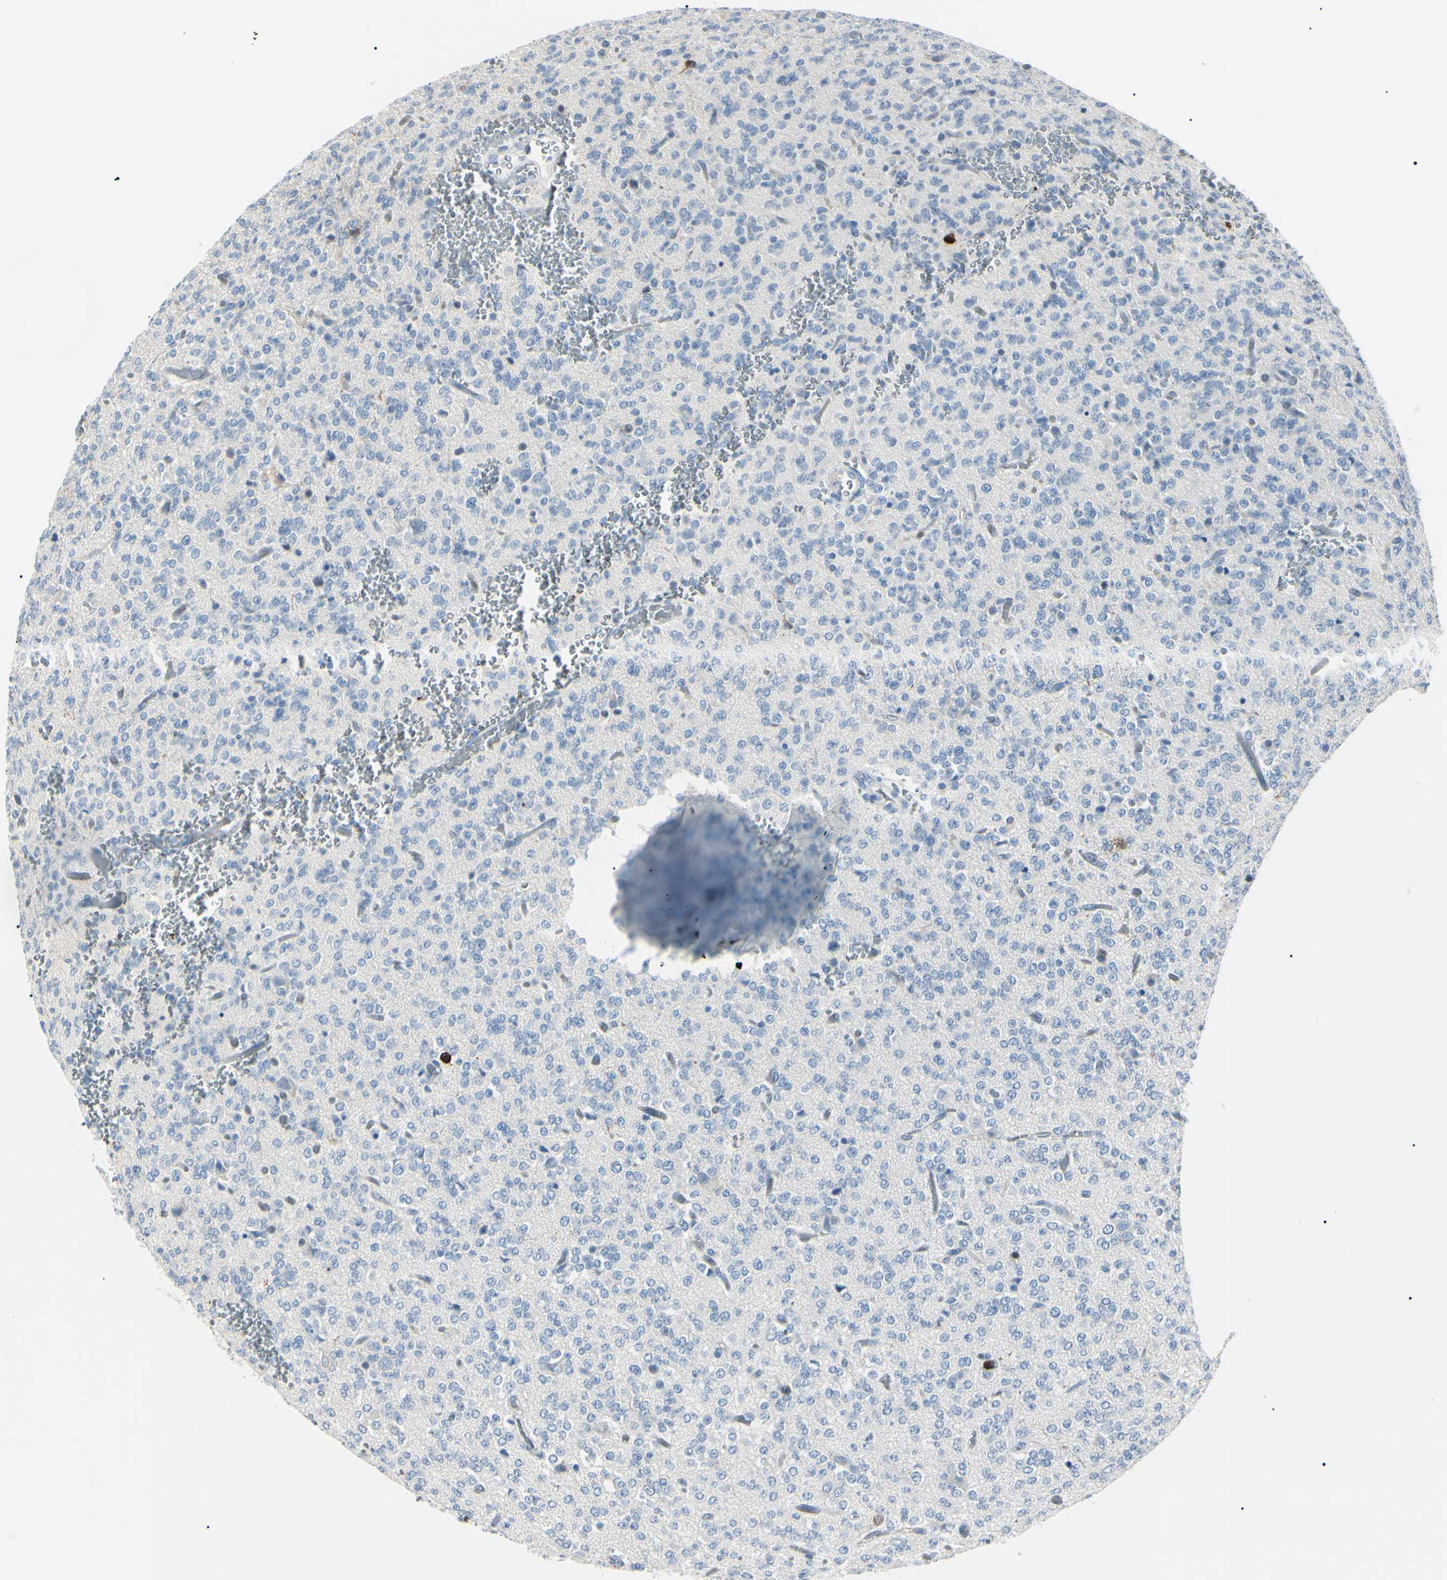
{"staining": {"intensity": "negative", "quantity": "none", "location": "none"}, "tissue": "glioma", "cell_type": "Tumor cells", "image_type": "cancer", "snomed": [{"axis": "morphology", "description": "Glioma, malignant, Low grade"}, {"axis": "topography", "description": "Brain"}], "caption": "IHC of human malignant glioma (low-grade) demonstrates no positivity in tumor cells.", "gene": "CA2", "patient": {"sex": "male", "age": 38}}